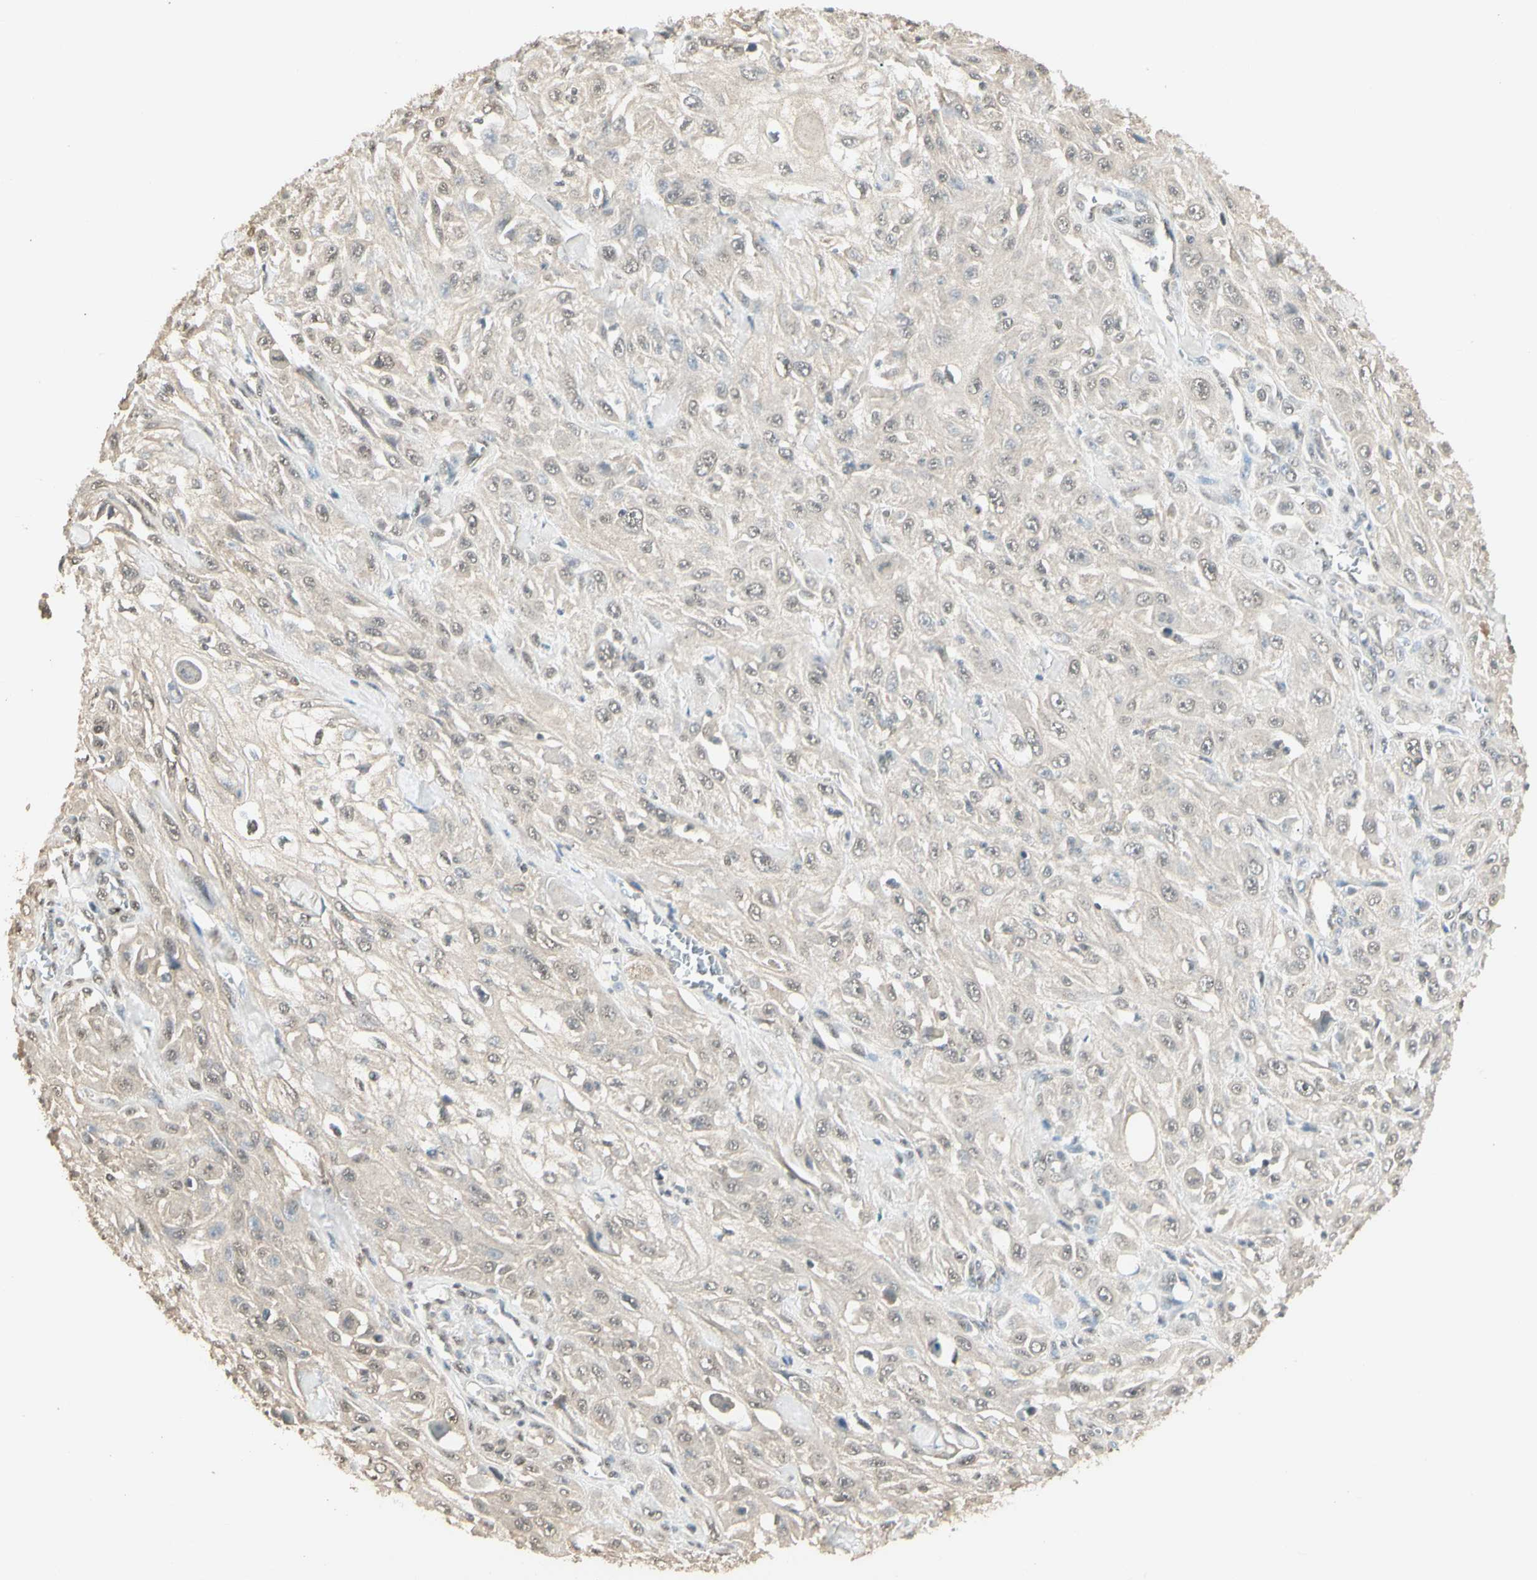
{"staining": {"intensity": "negative", "quantity": "none", "location": "none"}, "tissue": "skin cancer", "cell_type": "Tumor cells", "image_type": "cancer", "snomed": [{"axis": "morphology", "description": "Squamous cell carcinoma, NOS"}, {"axis": "morphology", "description": "Squamous cell carcinoma, metastatic, NOS"}, {"axis": "topography", "description": "Skin"}, {"axis": "topography", "description": "Lymph node"}], "caption": "The IHC histopathology image has no significant staining in tumor cells of metastatic squamous cell carcinoma (skin) tissue.", "gene": "SGCA", "patient": {"sex": "male", "age": 75}}